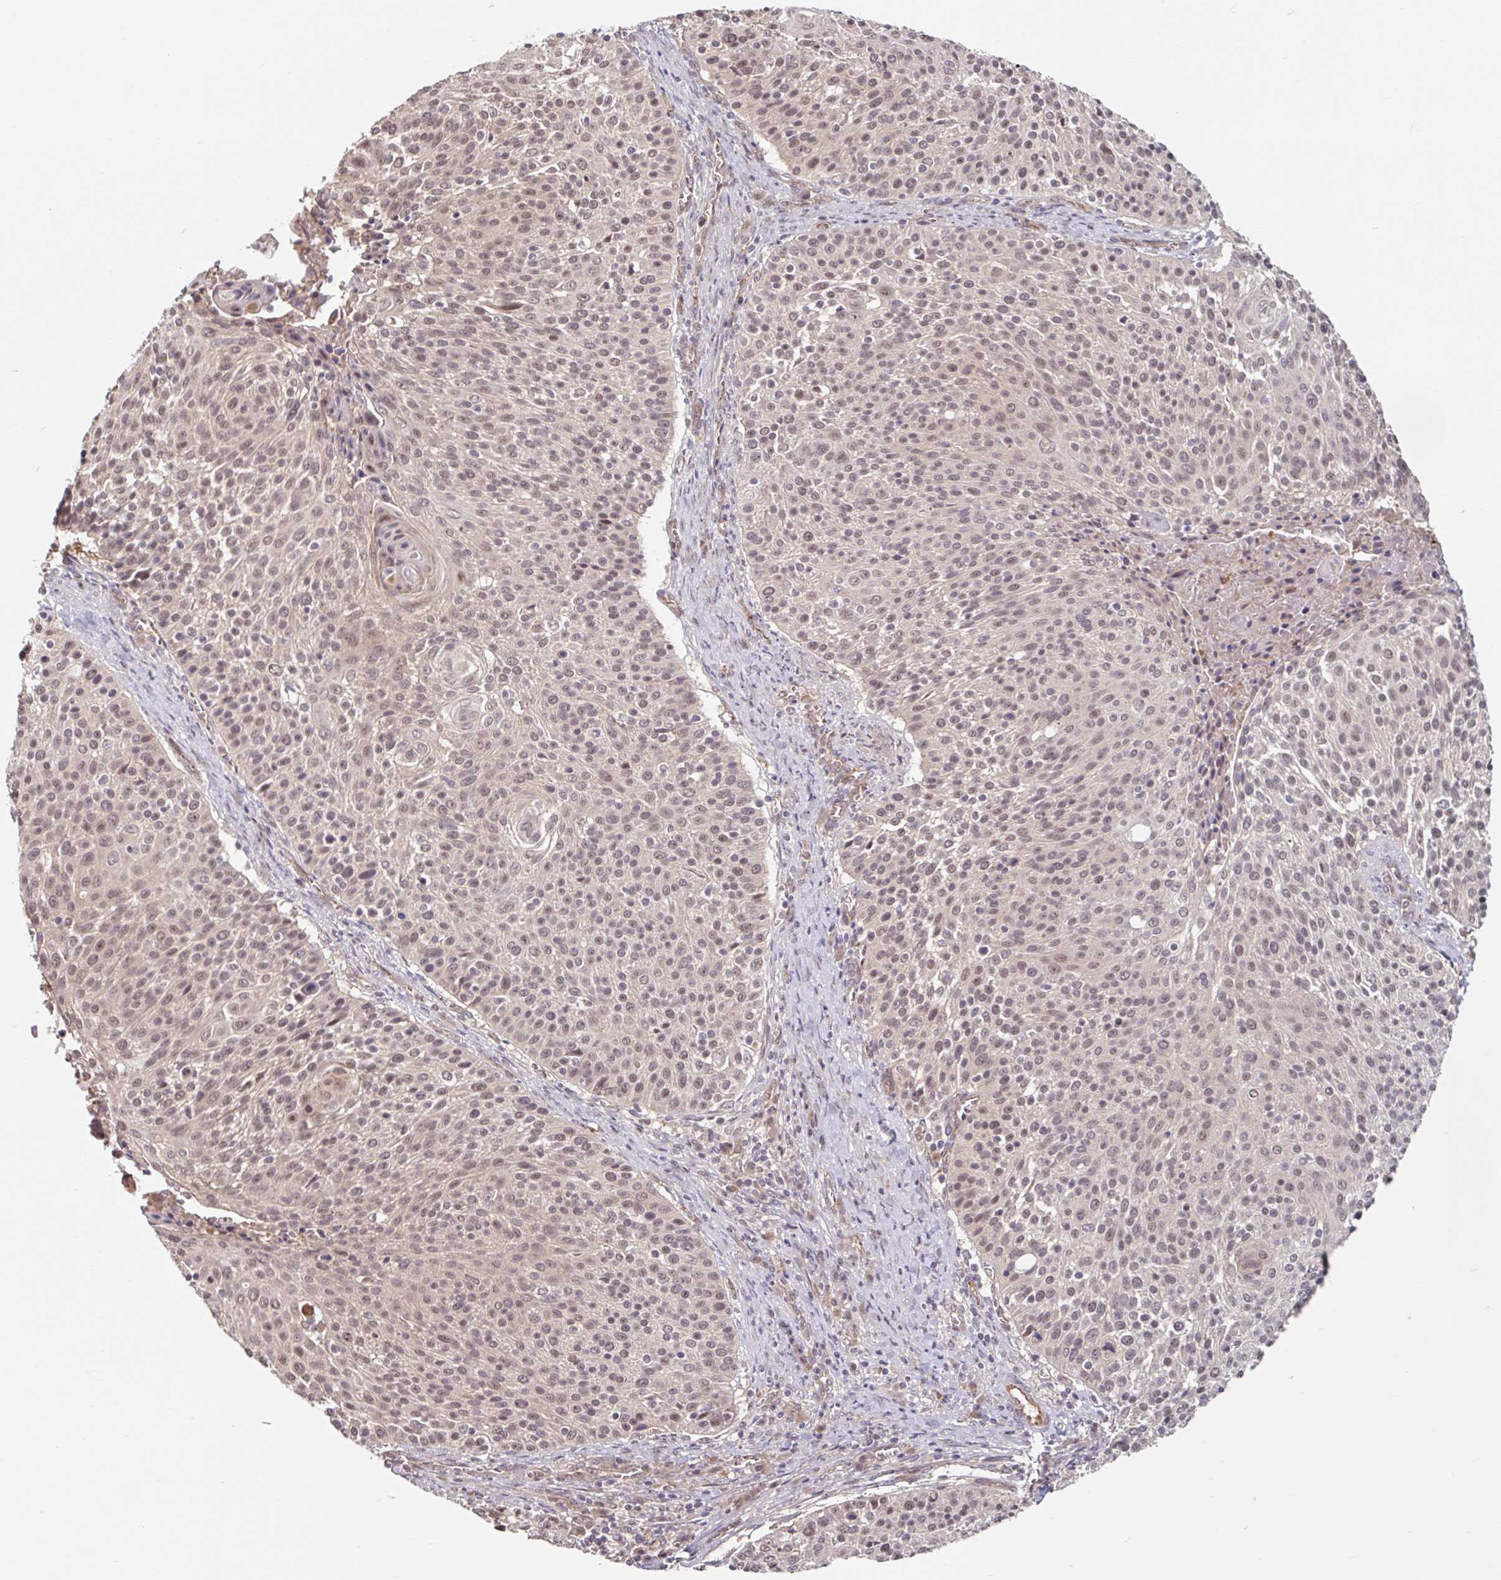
{"staining": {"intensity": "weak", "quantity": ">75%", "location": "nuclear"}, "tissue": "cervical cancer", "cell_type": "Tumor cells", "image_type": "cancer", "snomed": [{"axis": "morphology", "description": "Squamous cell carcinoma, NOS"}, {"axis": "topography", "description": "Cervix"}], "caption": "Immunohistochemical staining of squamous cell carcinoma (cervical) demonstrates low levels of weak nuclear protein positivity in approximately >75% of tumor cells.", "gene": "STYXL1", "patient": {"sex": "female", "age": 31}}